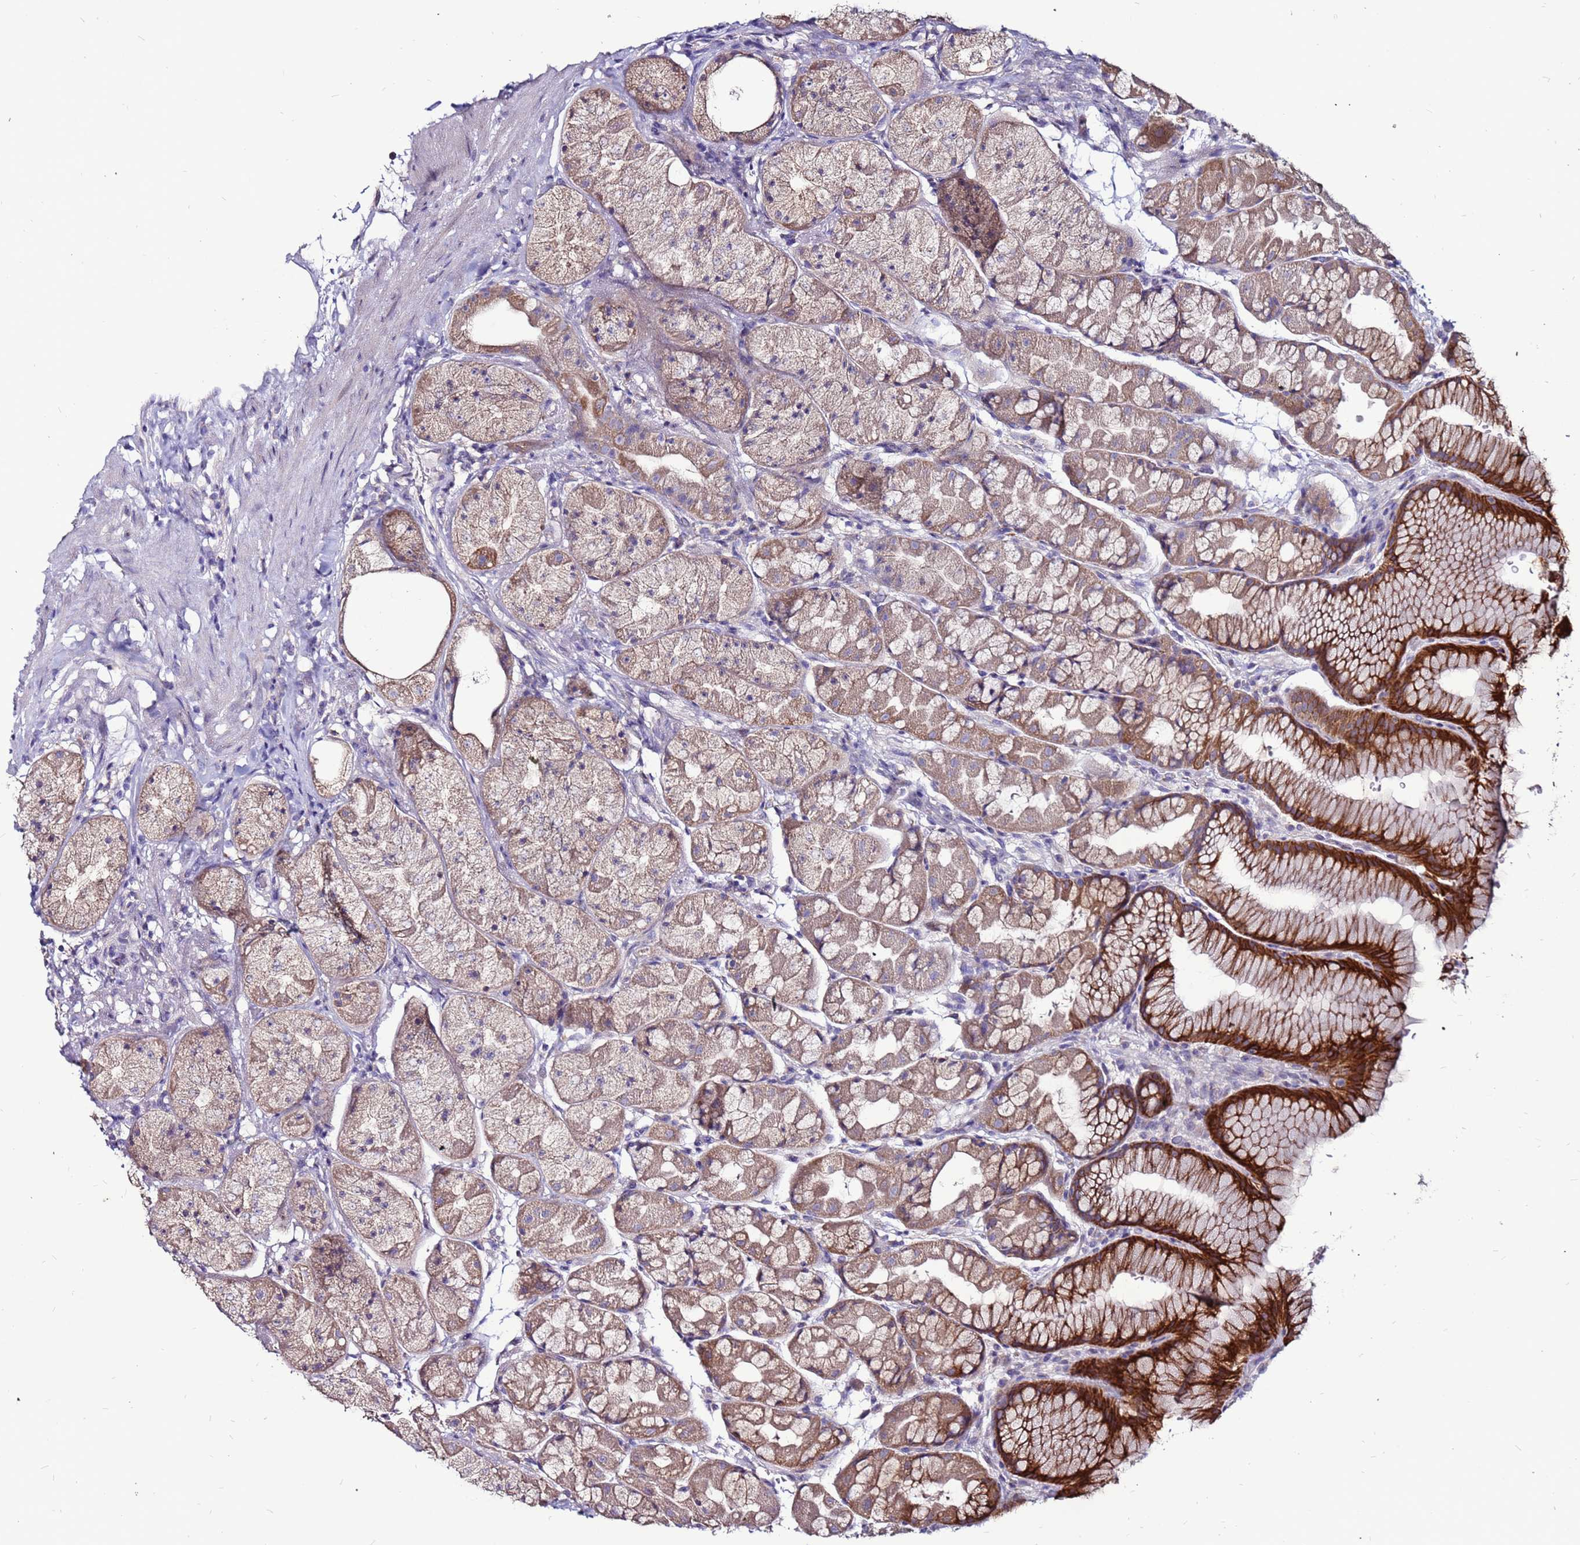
{"staining": {"intensity": "strong", "quantity": "<25%", "location": "cytoplasmic/membranous"}, "tissue": "stomach", "cell_type": "Glandular cells", "image_type": "normal", "snomed": [{"axis": "morphology", "description": "Normal tissue, NOS"}, {"axis": "topography", "description": "Stomach"}], "caption": "A high-resolution micrograph shows IHC staining of benign stomach, which demonstrates strong cytoplasmic/membranous positivity in about <25% of glandular cells.", "gene": "SLC44A3", "patient": {"sex": "male", "age": 57}}